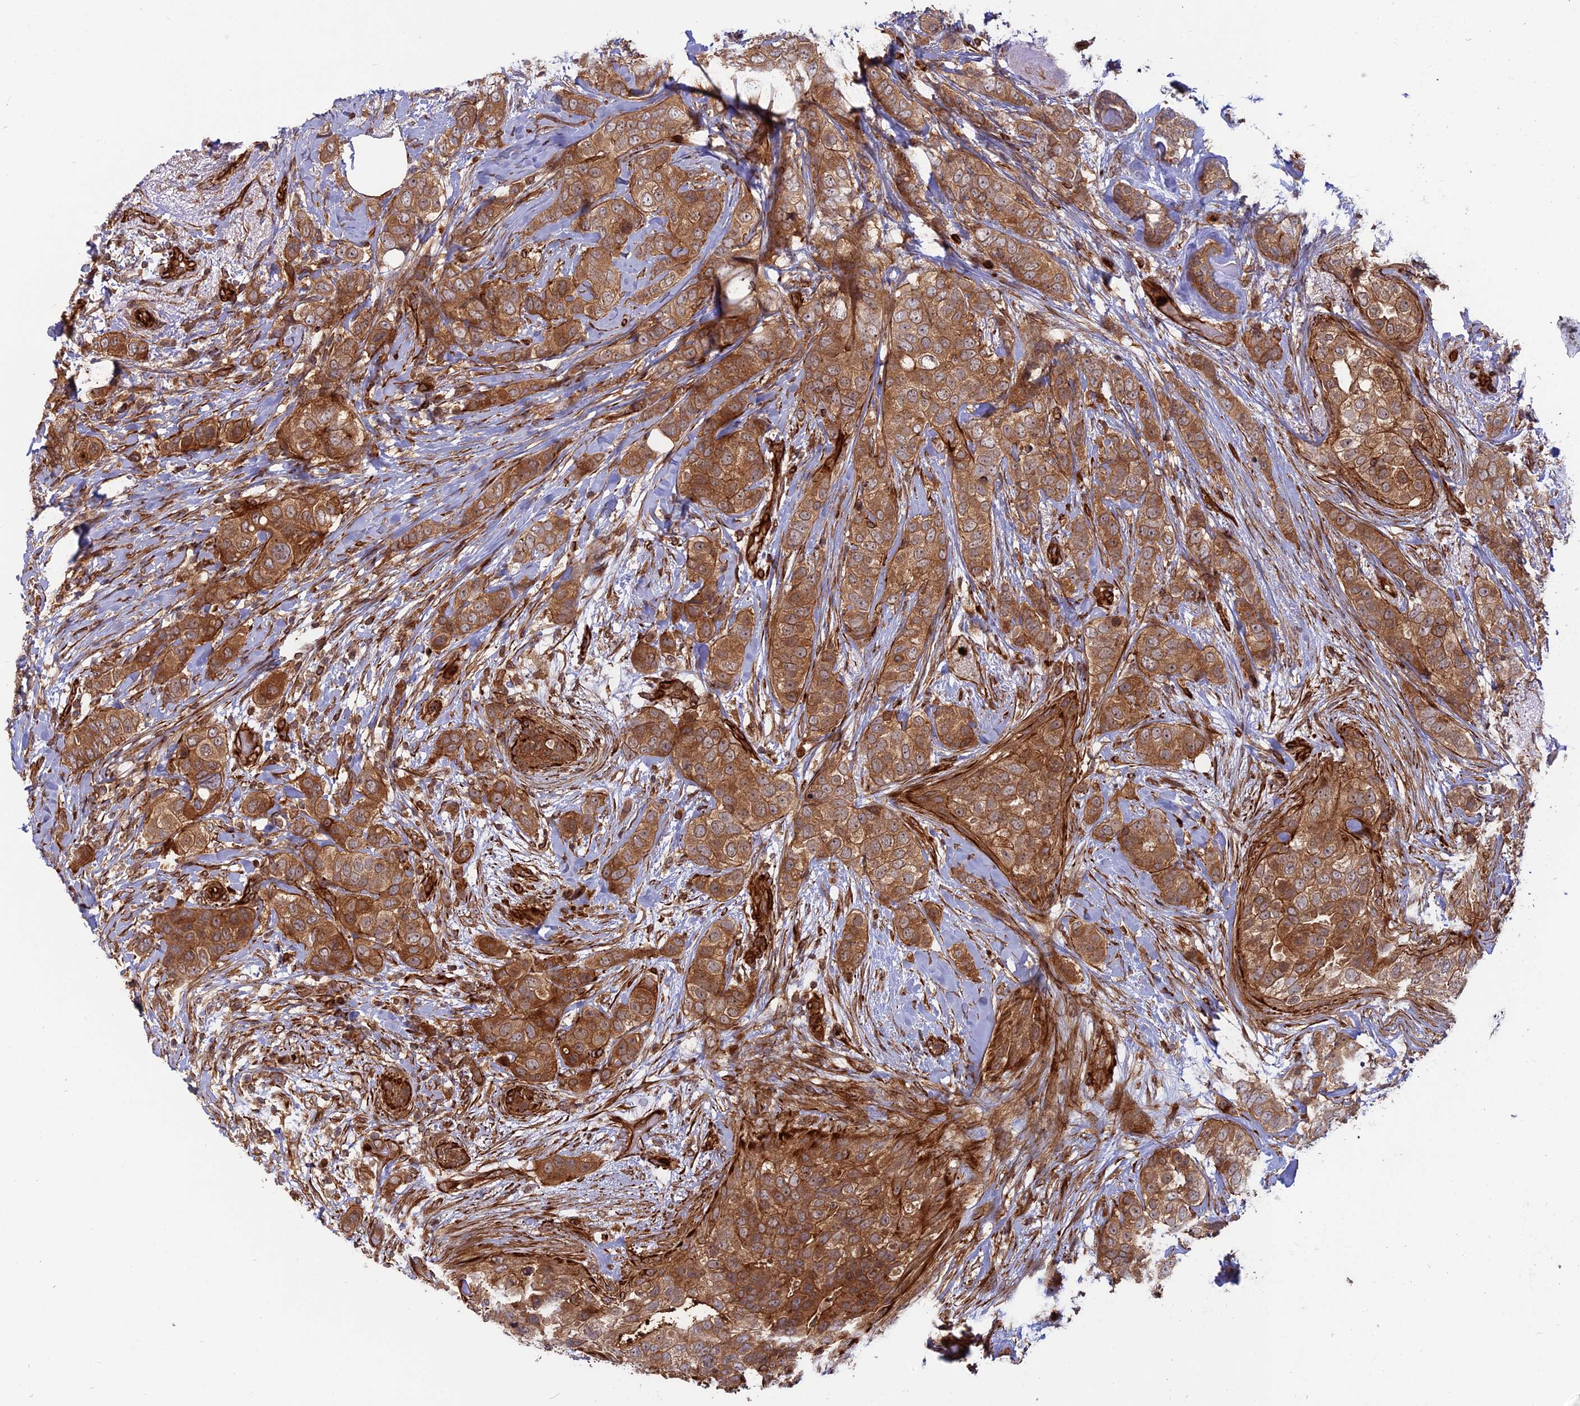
{"staining": {"intensity": "moderate", "quantity": ">75%", "location": "cytoplasmic/membranous"}, "tissue": "breast cancer", "cell_type": "Tumor cells", "image_type": "cancer", "snomed": [{"axis": "morphology", "description": "Lobular carcinoma"}, {"axis": "topography", "description": "Breast"}], "caption": "Lobular carcinoma (breast) was stained to show a protein in brown. There is medium levels of moderate cytoplasmic/membranous staining in approximately >75% of tumor cells.", "gene": "PHLDB3", "patient": {"sex": "female", "age": 51}}